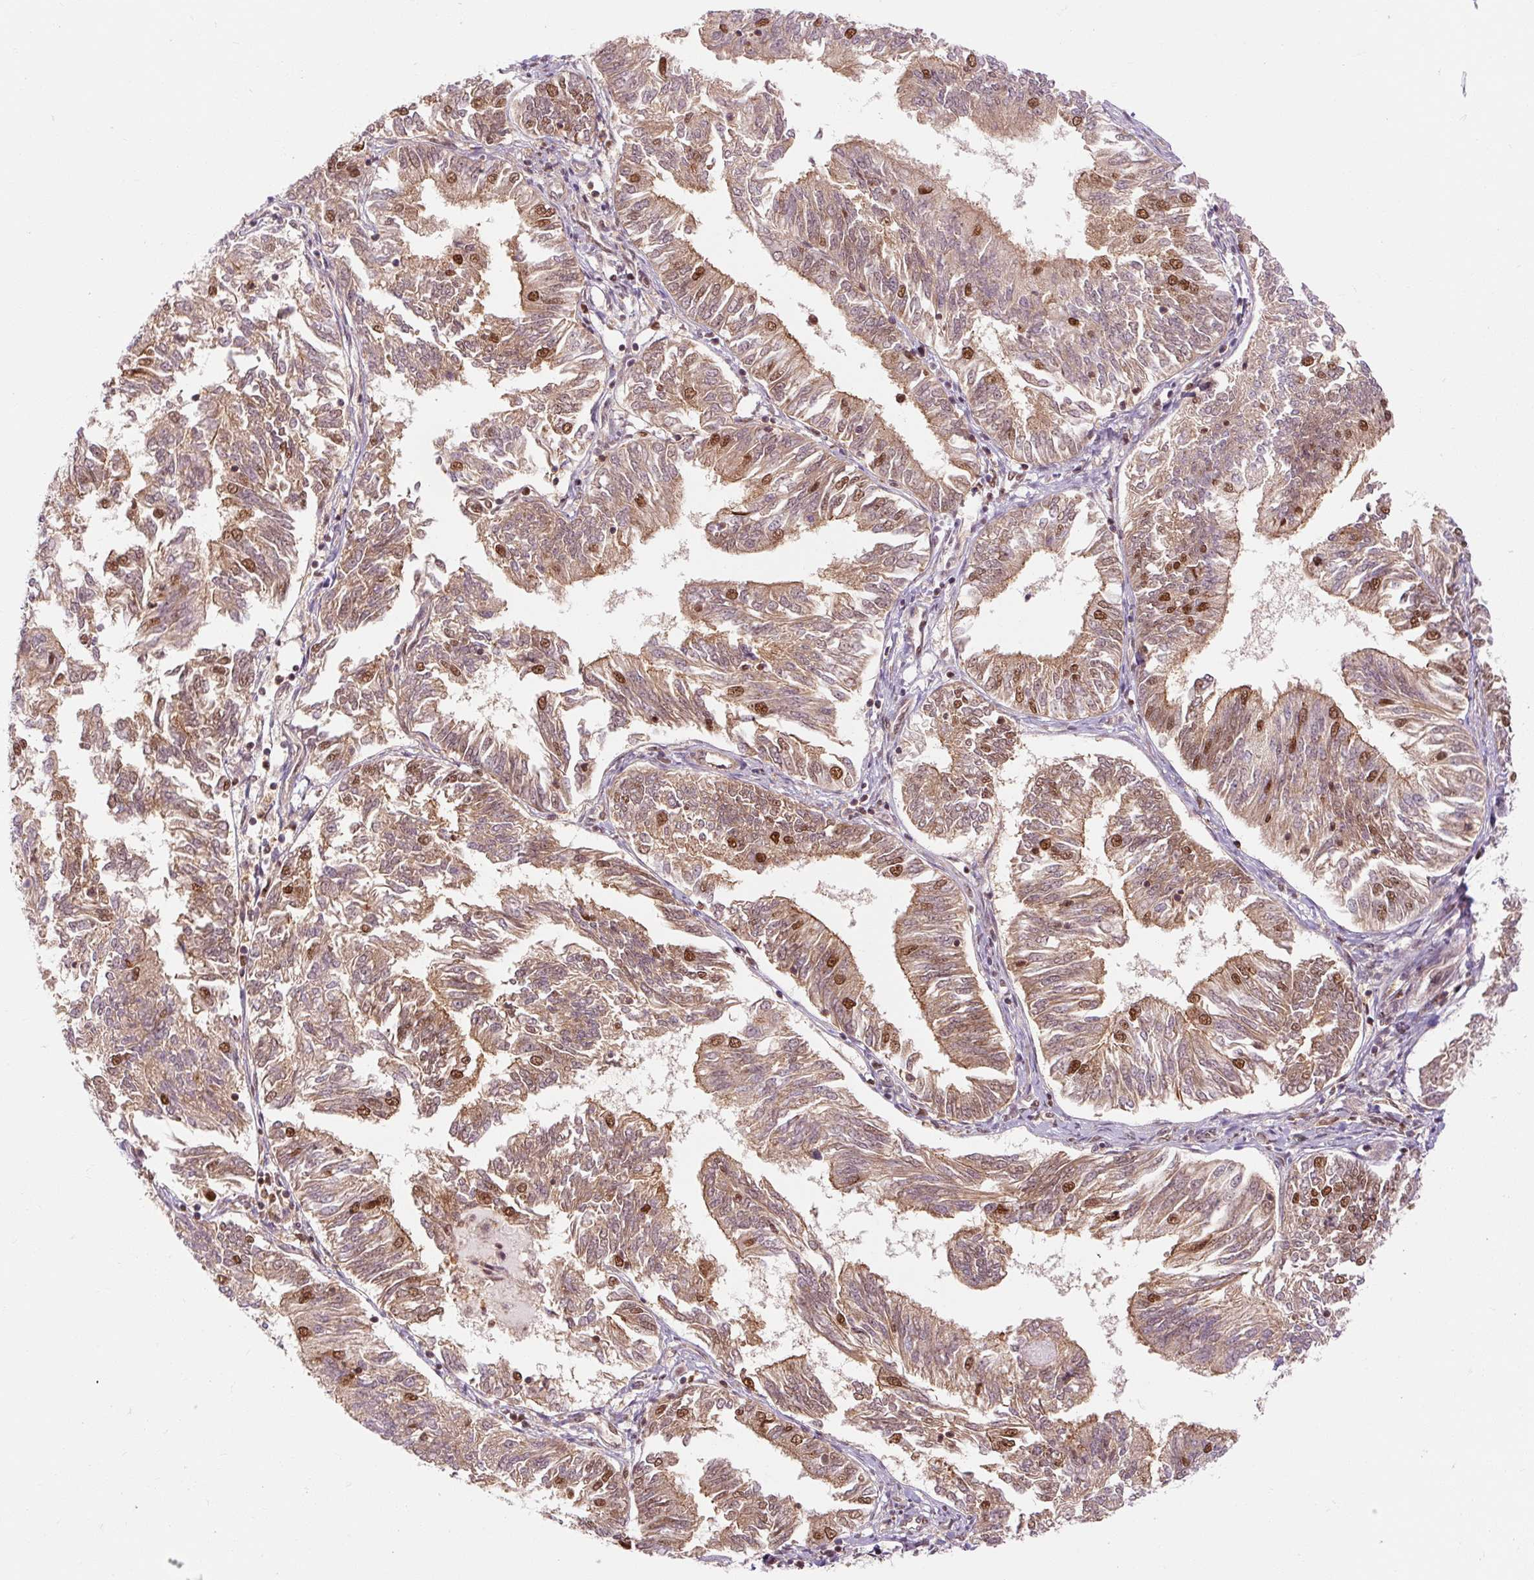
{"staining": {"intensity": "moderate", "quantity": ">75%", "location": "cytoplasmic/membranous,nuclear"}, "tissue": "endometrial cancer", "cell_type": "Tumor cells", "image_type": "cancer", "snomed": [{"axis": "morphology", "description": "Adenocarcinoma, NOS"}, {"axis": "topography", "description": "Endometrium"}], "caption": "Human adenocarcinoma (endometrial) stained with a protein marker shows moderate staining in tumor cells.", "gene": "CSTF1", "patient": {"sex": "female", "age": 58}}